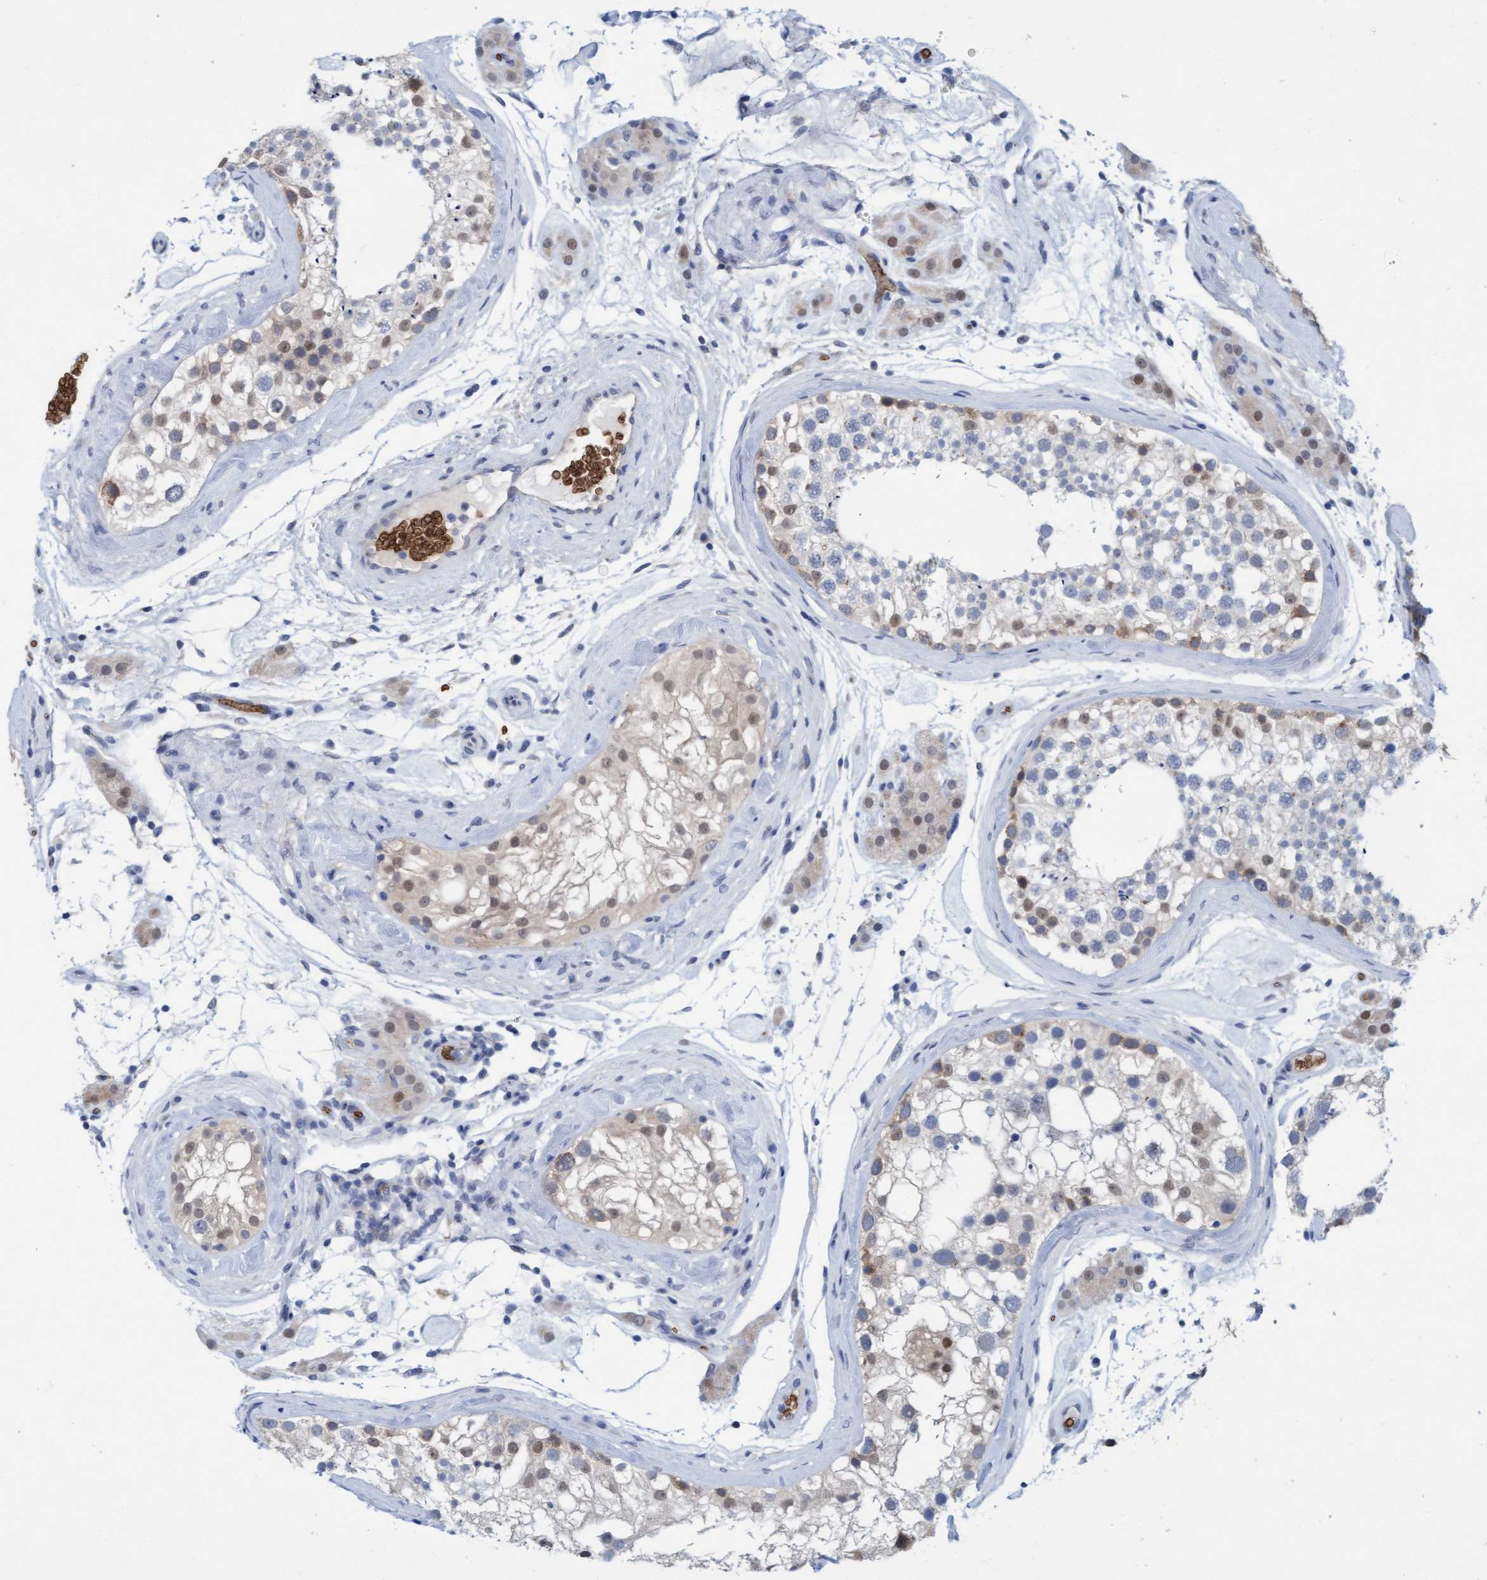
{"staining": {"intensity": "weak", "quantity": "25%-75%", "location": "cytoplasmic/membranous,nuclear"}, "tissue": "testis", "cell_type": "Cells in seminiferous ducts", "image_type": "normal", "snomed": [{"axis": "morphology", "description": "Normal tissue, NOS"}, {"axis": "topography", "description": "Testis"}], "caption": "Protein expression analysis of benign human testis reveals weak cytoplasmic/membranous,nuclear positivity in about 25%-75% of cells in seminiferous ducts. The staining was performed using DAB to visualize the protein expression in brown, while the nuclei were stained in blue with hematoxylin (Magnification: 20x).", "gene": "SPEM2", "patient": {"sex": "male", "age": 46}}